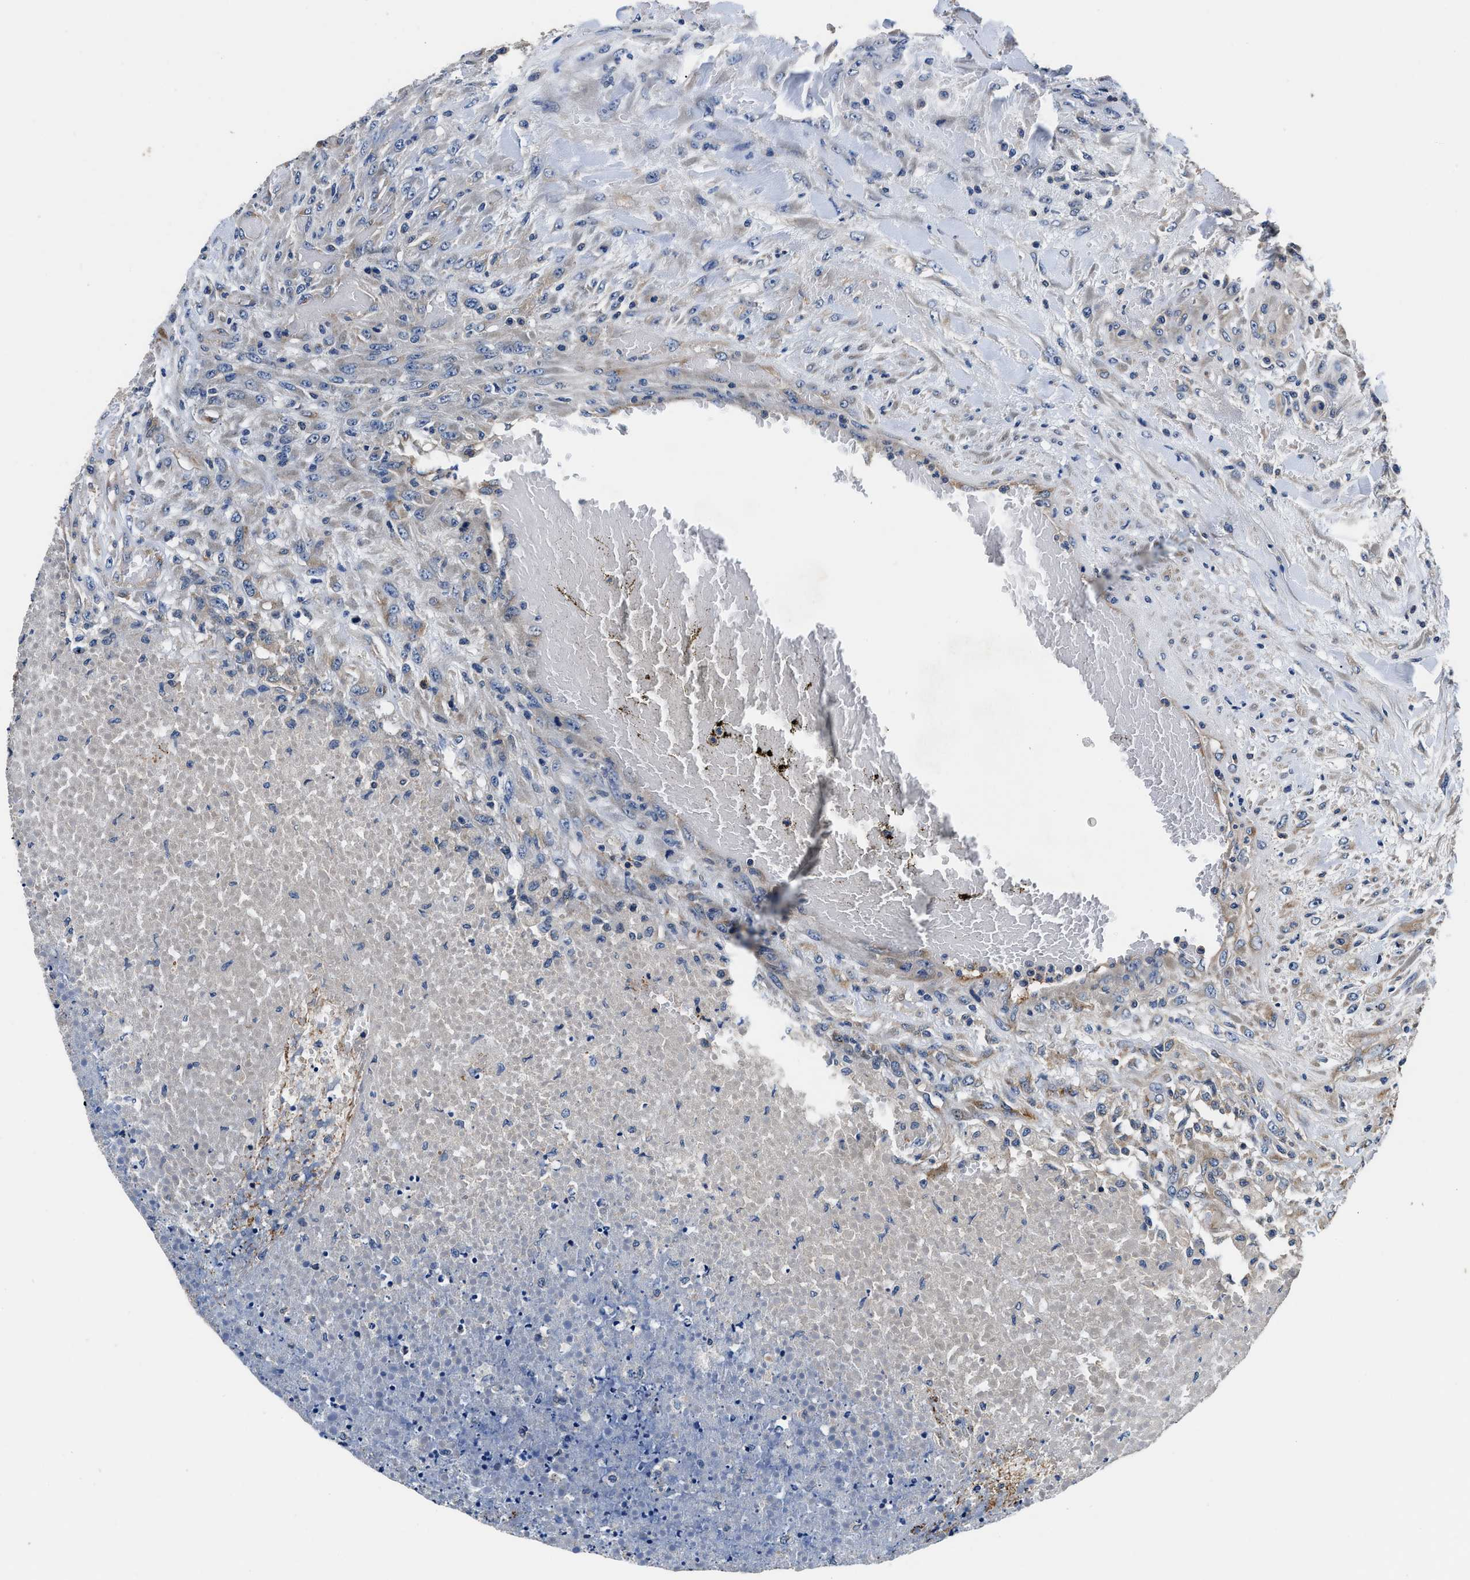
{"staining": {"intensity": "negative", "quantity": "none", "location": "none"}, "tissue": "testis cancer", "cell_type": "Tumor cells", "image_type": "cancer", "snomed": [{"axis": "morphology", "description": "Seminoma, NOS"}, {"axis": "topography", "description": "Testis"}], "caption": "Immunohistochemistry (IHC) image of neoplastic tissue: testis cancer (seminoma) stained with DAB (3,3'-diaminobenzidine) reveals no significant protein expression in tumor cells.", "gene": "DHRS7B", "patient": {"sex": "male", "age": 59}}